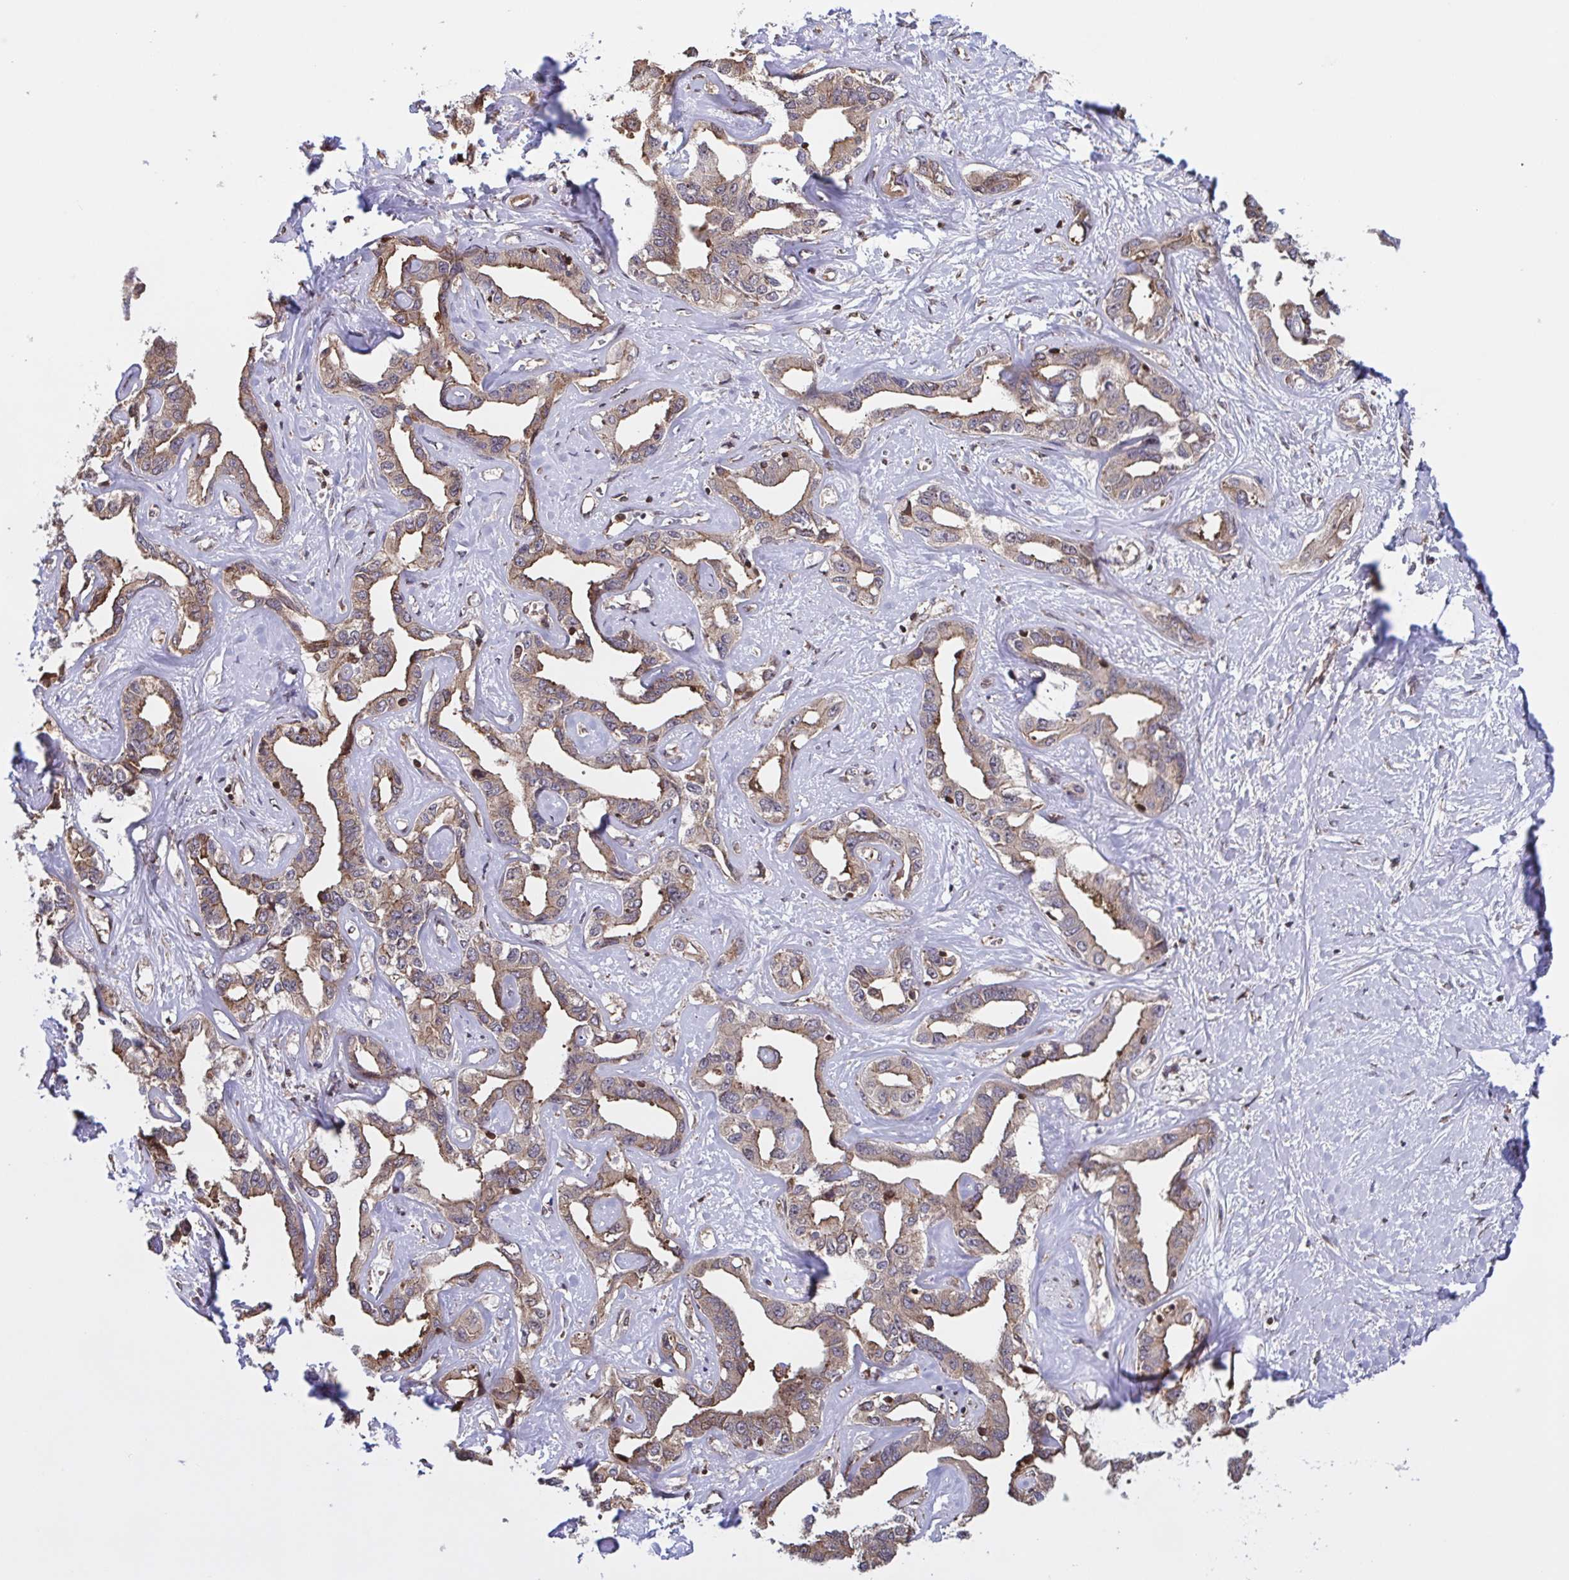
{"staining": {"intensity": "weak", "quantity": ">75%", "location": "cytoplasmic/membranous"}, "tissue": "liver cancer", "cell_type": "Tumor cells", "image_type": "cancer", "snomed": [{"axis": "morphology", "description": "Cholangiocarcinoma"}, {"axis": "topography", "description": "Liver"}], "caption": "This histopathology image shows IHC staining of human liver cancer, with low weak cytoplasmic/membranous positivity in about >75% of tumor cells.", "gene": "SEC63", "patient": {"sex": "male", "age": 59}}